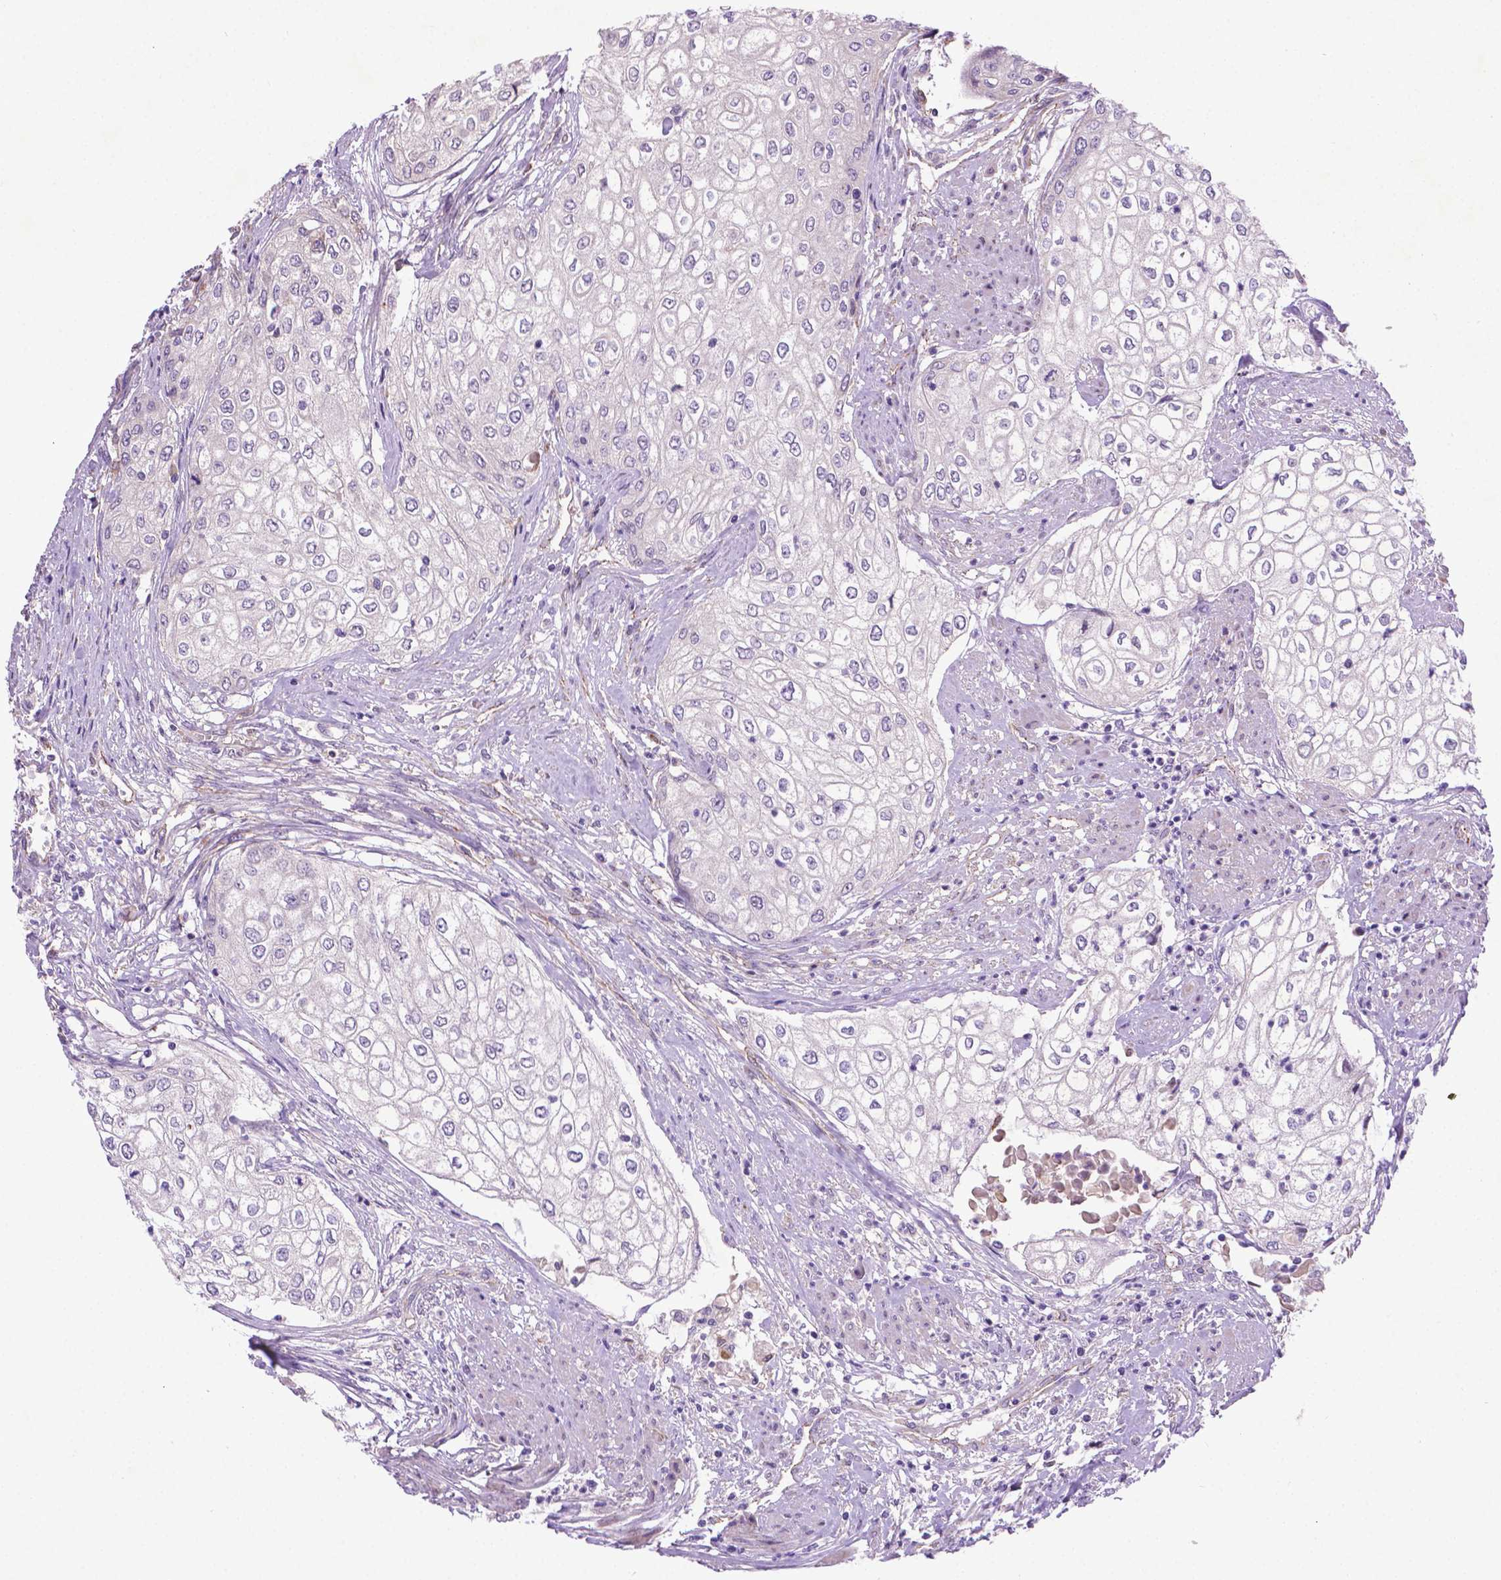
{"staining": {"intensity": "negative", "quantity": "none", "location": "none"}, "tissue": "urothelial cancer", "cell_type": "Tumor cells", "image_type": "cancer", "snomed": [{"axis": "morphology", "description": "Urothelial carcinoma, High grade"}, {"axis": "topography", "description": "Urinary bladder"}], "caption": "This is an IHC histopathology image of urothelial cancer. There is no staining in tumor cells.", "gene": "CCER2", "patient": {"sex": "male", "age": 62}}